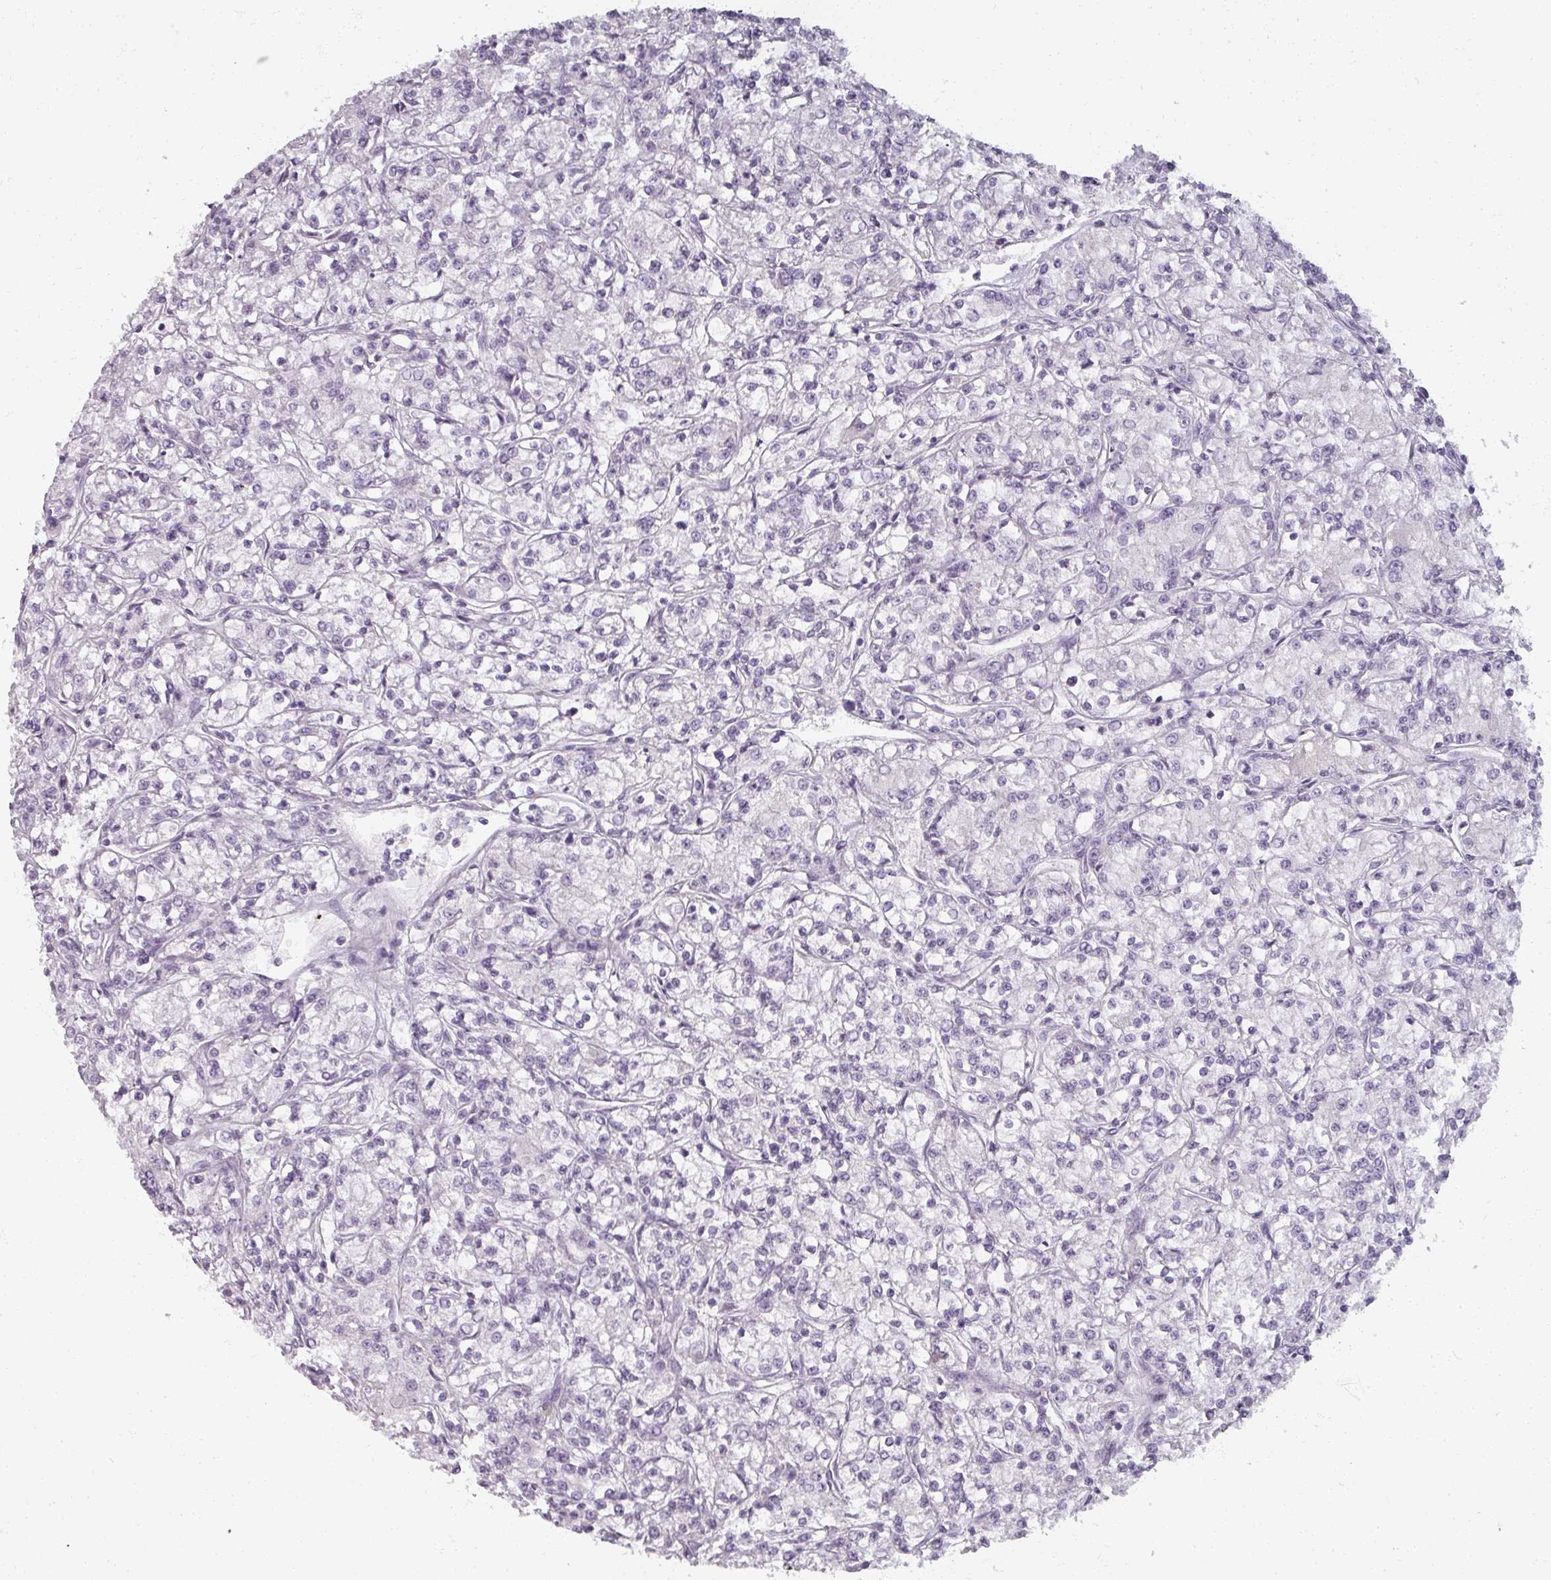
{"staining": {"intensity": "negative", "quantity": "none", "location": "none"}, "tissue": "renal cancer", "cell_type": "Tumor cells", "image_type": "cancer", "snomed": [{"axis": "morphology", "description": "Adenocarcinoma, NOS"}, {"axis": "topography", "description": "Kidney"}], "caption": "The photomicrograph displays no significant expression in tumor cells of adenocarcinoma (renal).", "gene": "REG3G", "patient": {"sex": "female", "age": 59}}